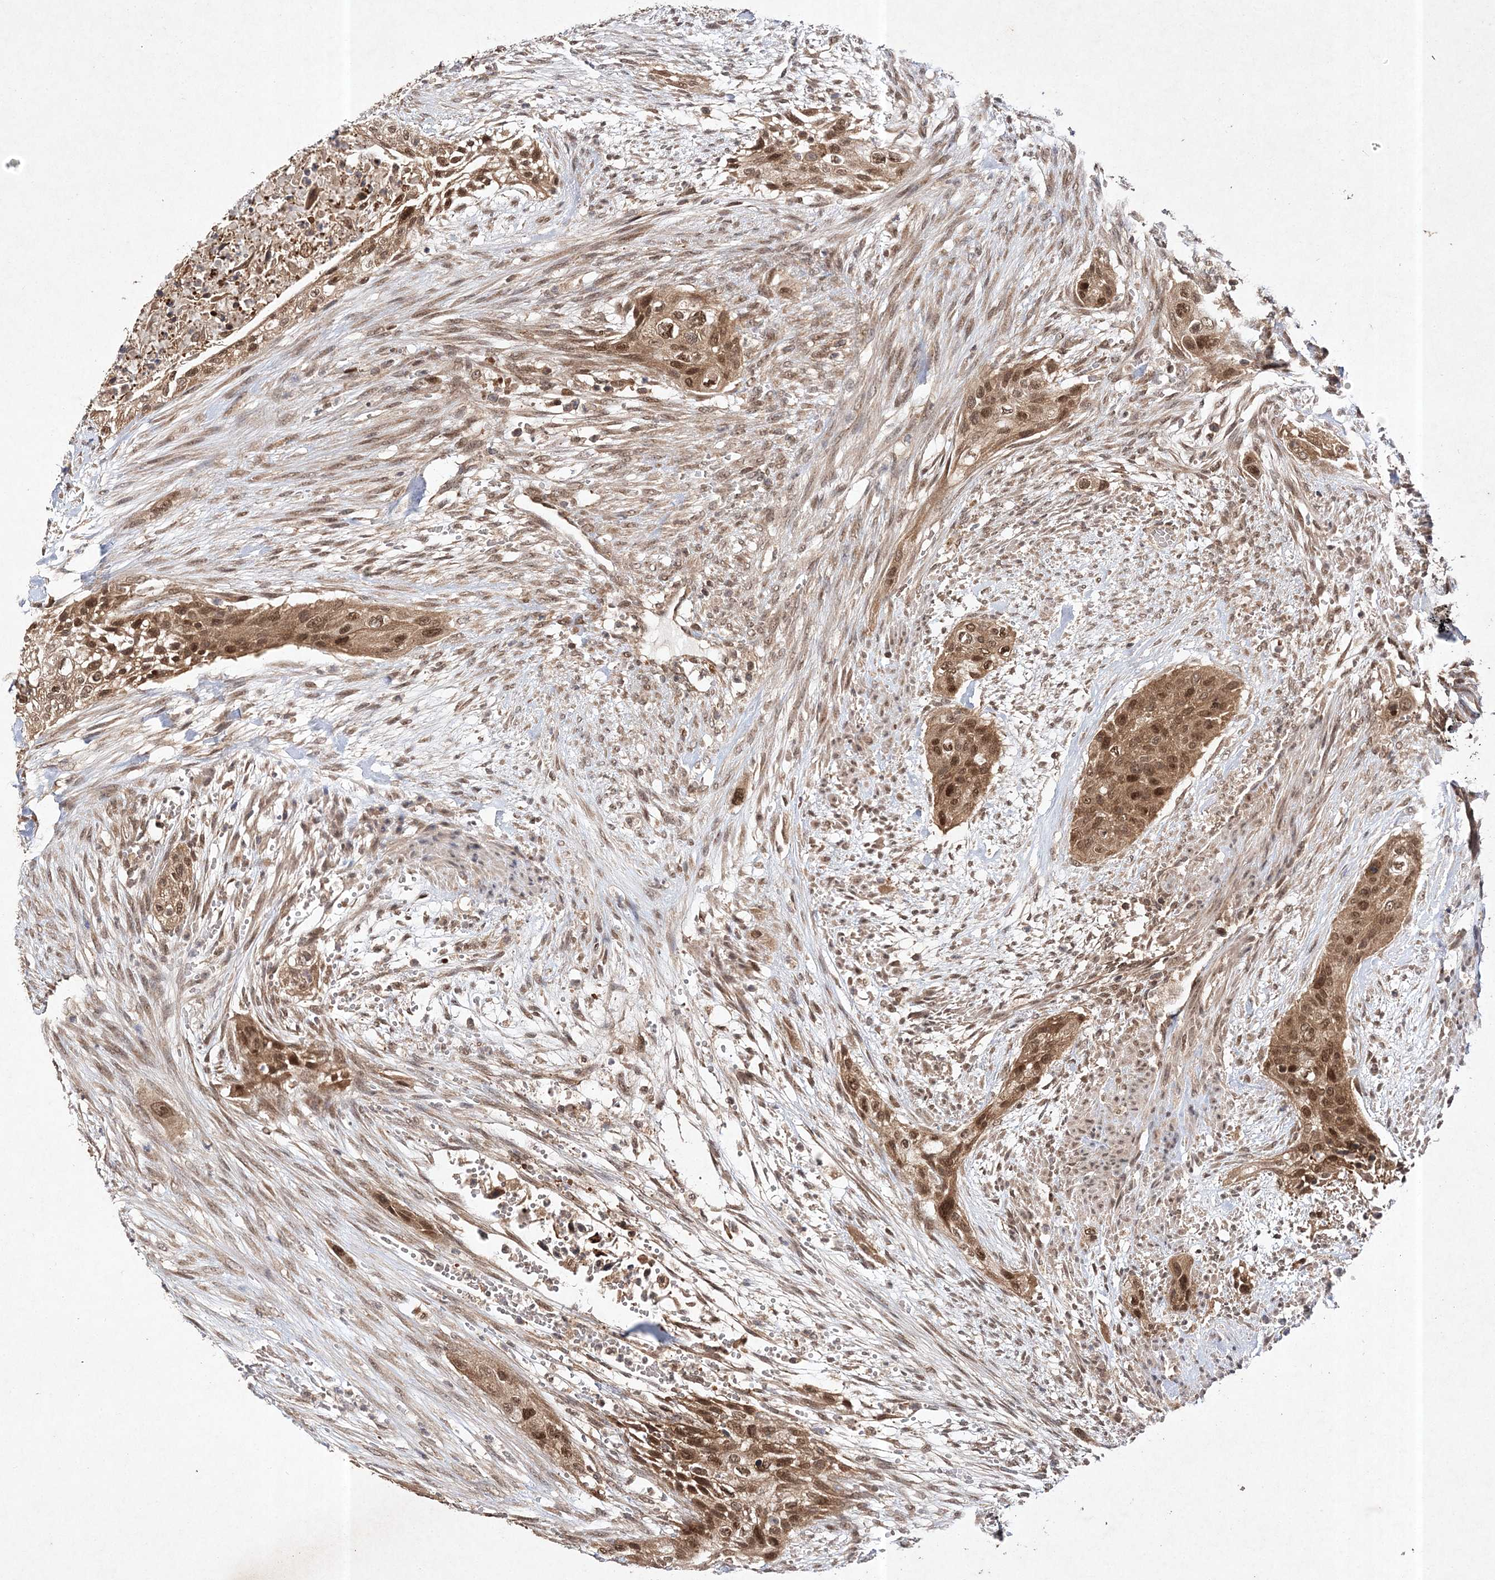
{"staining": {"intensity": "moderate", "quantity": ">75%", "location": "cytoplasmic/membranous,nuclear"}, "tissue": "urothelial cancer", "cell_type": "Tumor cells", "image_type": "cancer", "snomed": [{"axis": "morphology", "description": "Urothelial carcinoma, High grade"}, {"axis": "topography", "description": "Urinary bladder"}], "caption": "The photomicrograph reveals a brown stain indicating the presence of a protein in the cytoplasmic/membranous and nuclear of tumor cells in urothelial carcinoma (high-grade). Nuclei are stained in blue.", "gene": "NIF3L1", "patient": {"sex": "male", "age": 35}}